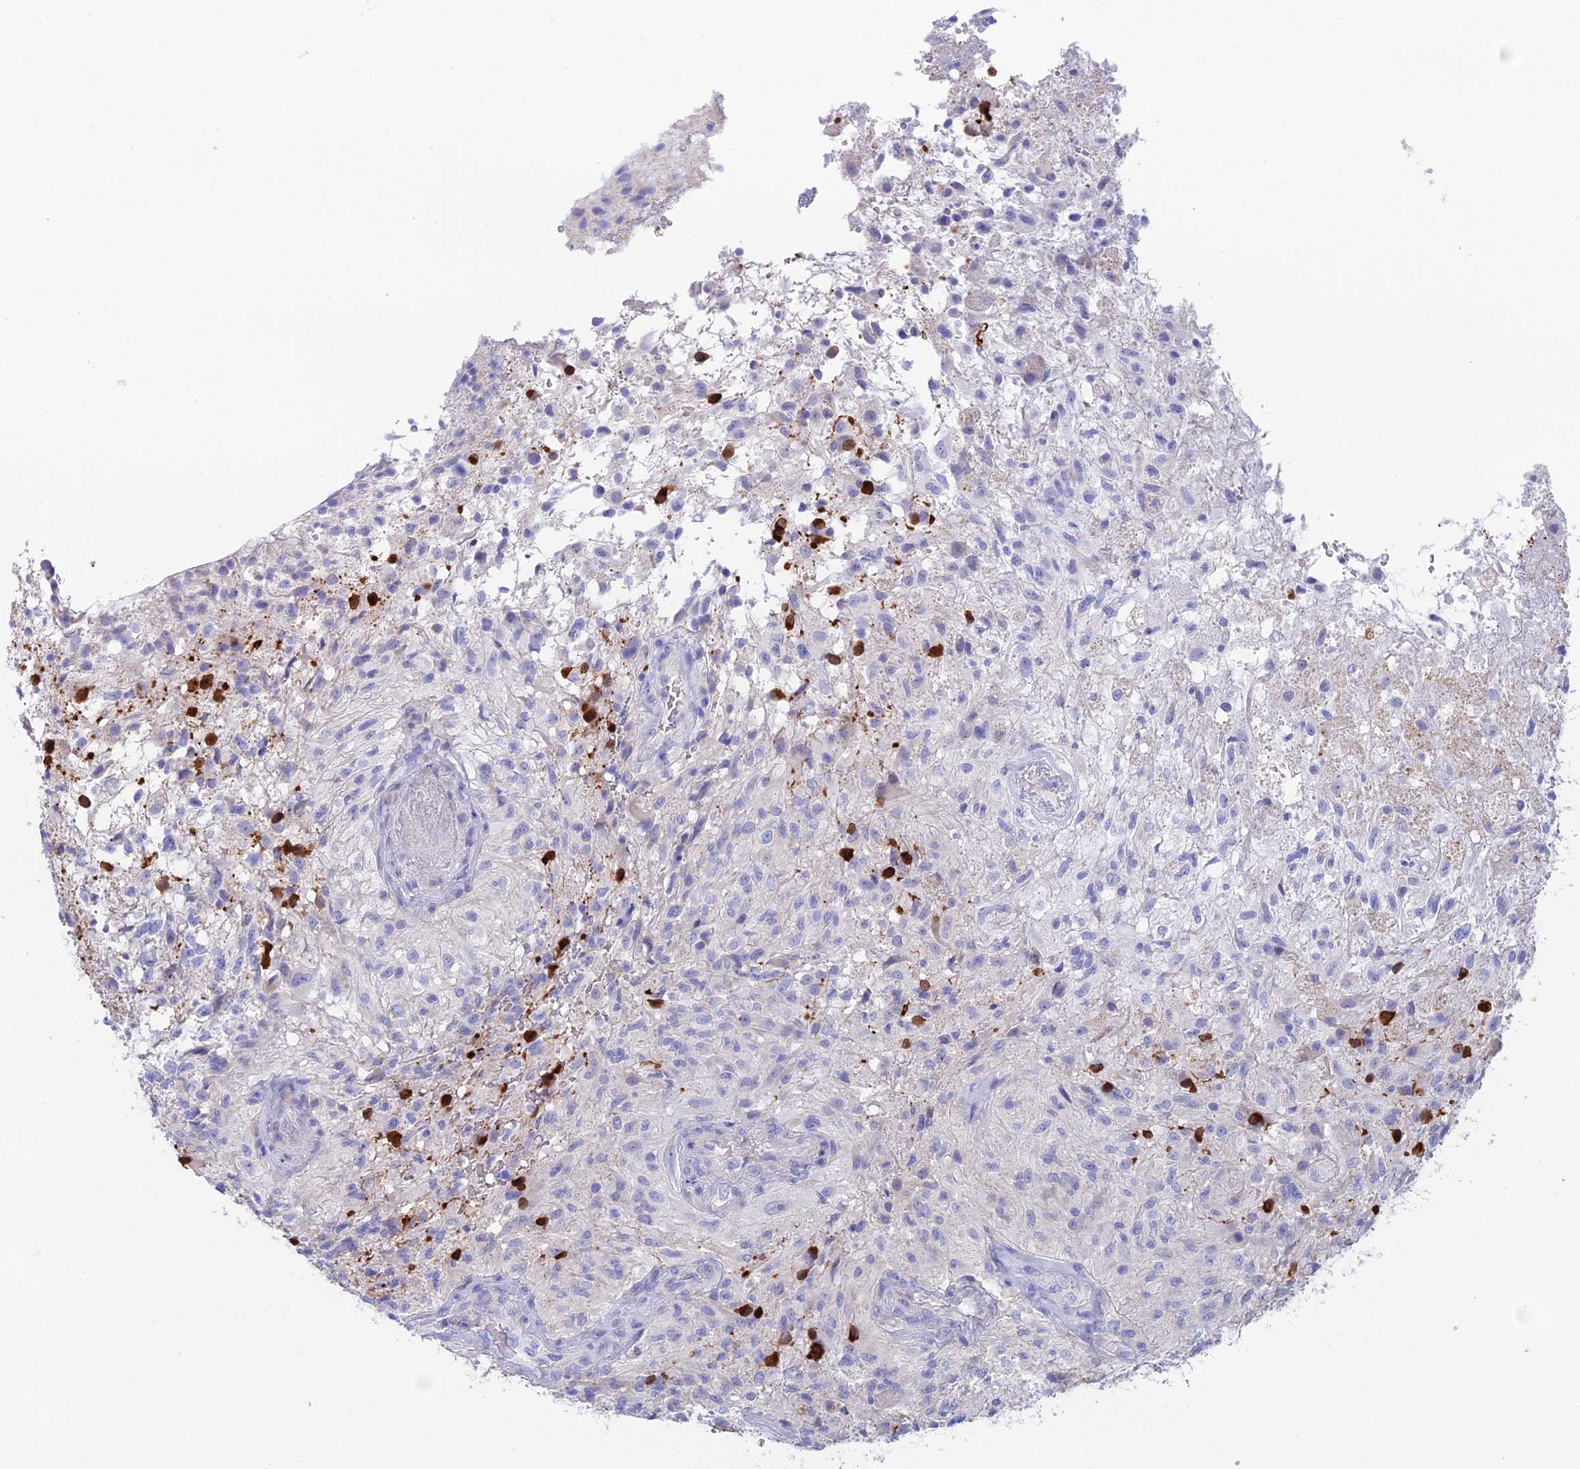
{"staining": {"intensity": "negative", "quantity": "none", "location": "none"}, "tissue": "glioma", "cell_type": "Tumor cells", "image_type": "cancer", "snomed": [{"axis": "morphology", "description": "Glioma, malignant, High grade"}, {"axis": "topography", "description": "Brain"}], "caption": "High magnification brightfield microscopy of glioma stained with DAB (3,3'-diaminobenzidine) (brown) and counterstained with hematoxylin (blue): tumor cells show no significant expression.", "gene": "BTBD19", "patient": {"sex": "male", "age": 56}}